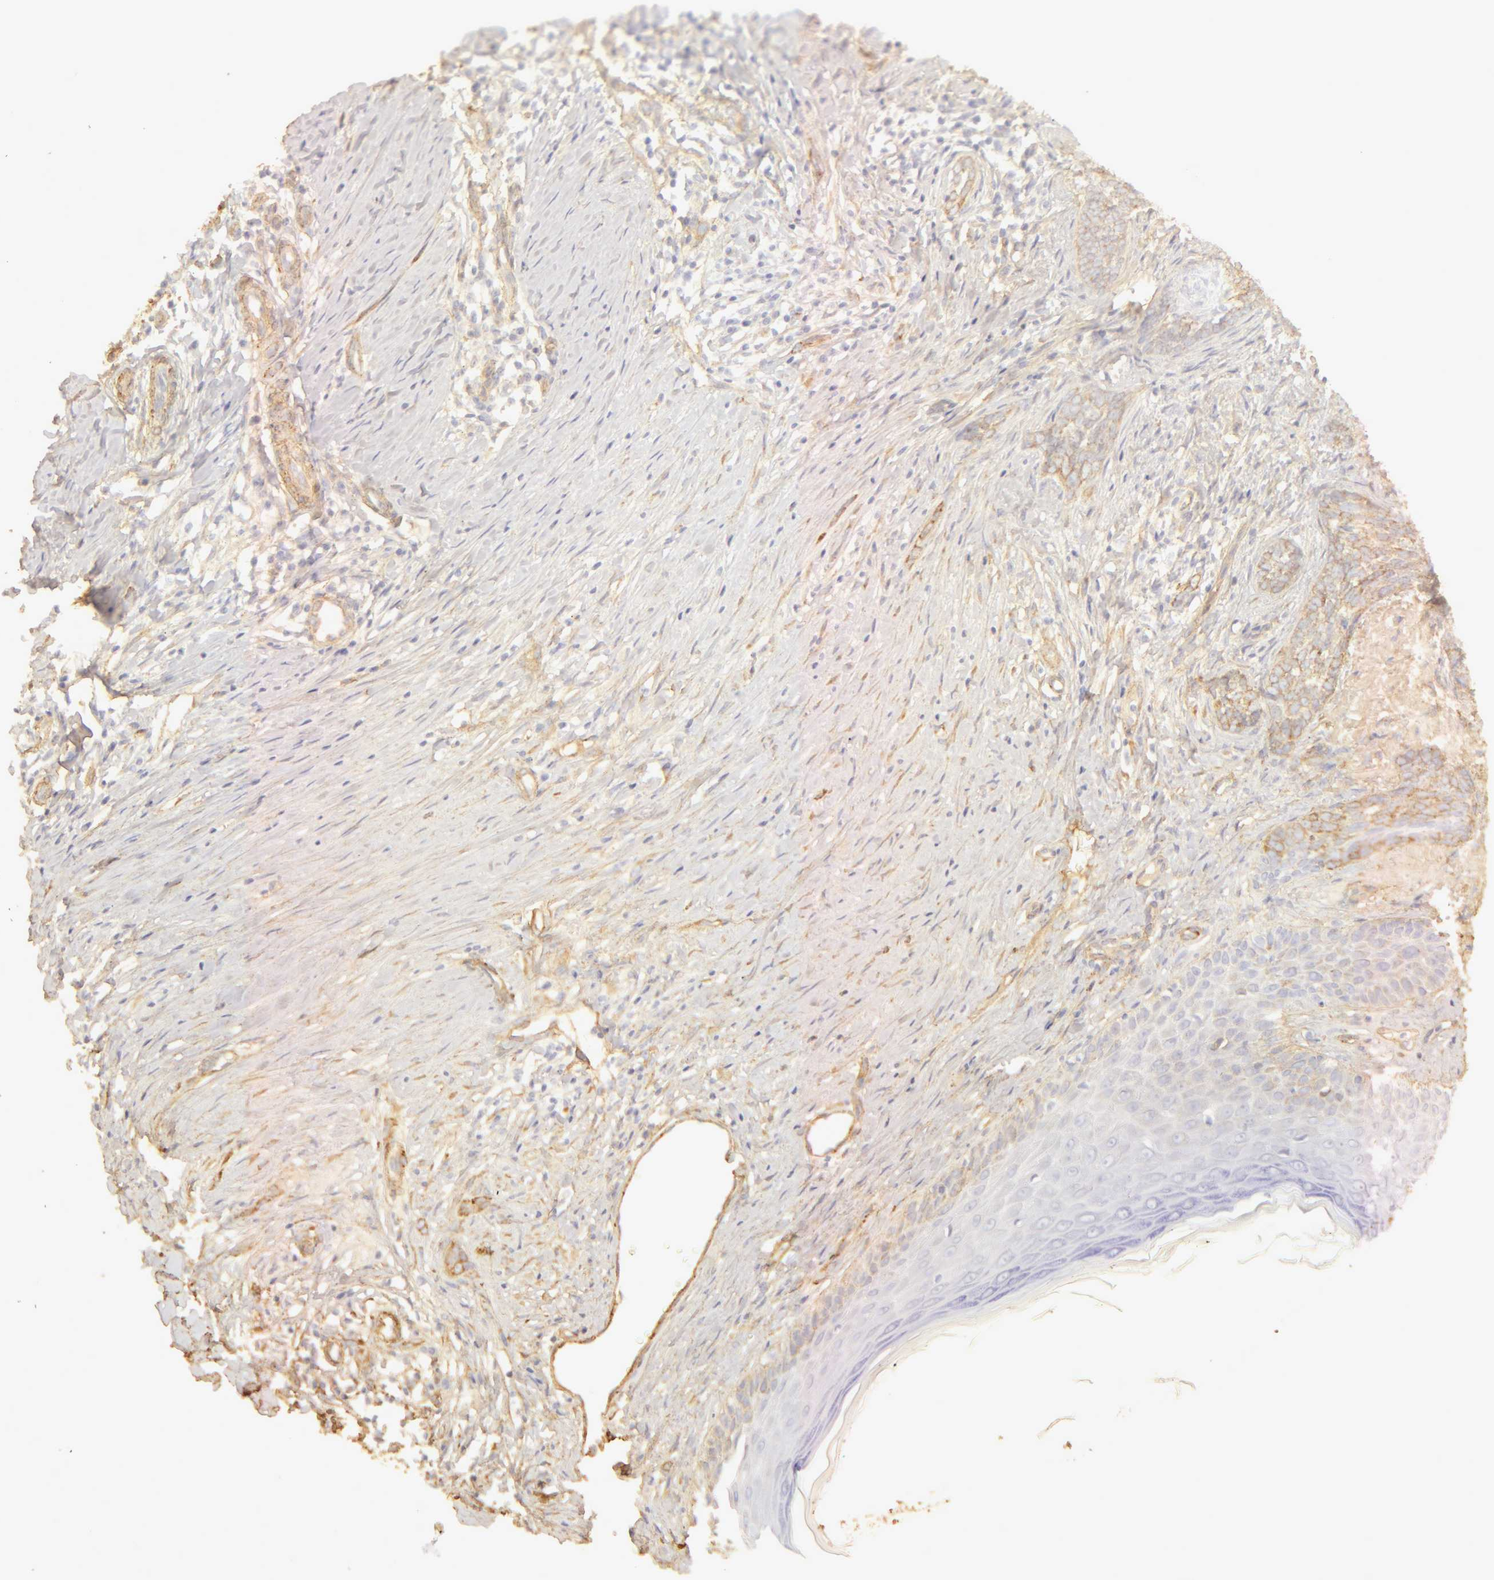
{"staining": {"intensity": "weak", "quantity": ">75%", "location": "cytoplasmic/membranous"}, "tissue": "skin cancer", "cell_type": "Tumor cells", "image_type": "cancer", "snomed": [{"axis": "morphology", "description": "Basal cell carcinoma"}, {"axis": "topography", "description": "Skin"}], "caption": "Protein expression by immunohistochemistry reveals weak cytoplasmic/membranous staining in about >75% of tumor cells in skin cancer (basal cell carcinoma). Using DAB (brown) and hematoxylin (blue) stains, captured at high magnification using brightfield microscopy.", "gene": "COL4A1", "patient": {"sex": "female", "age": 81}}